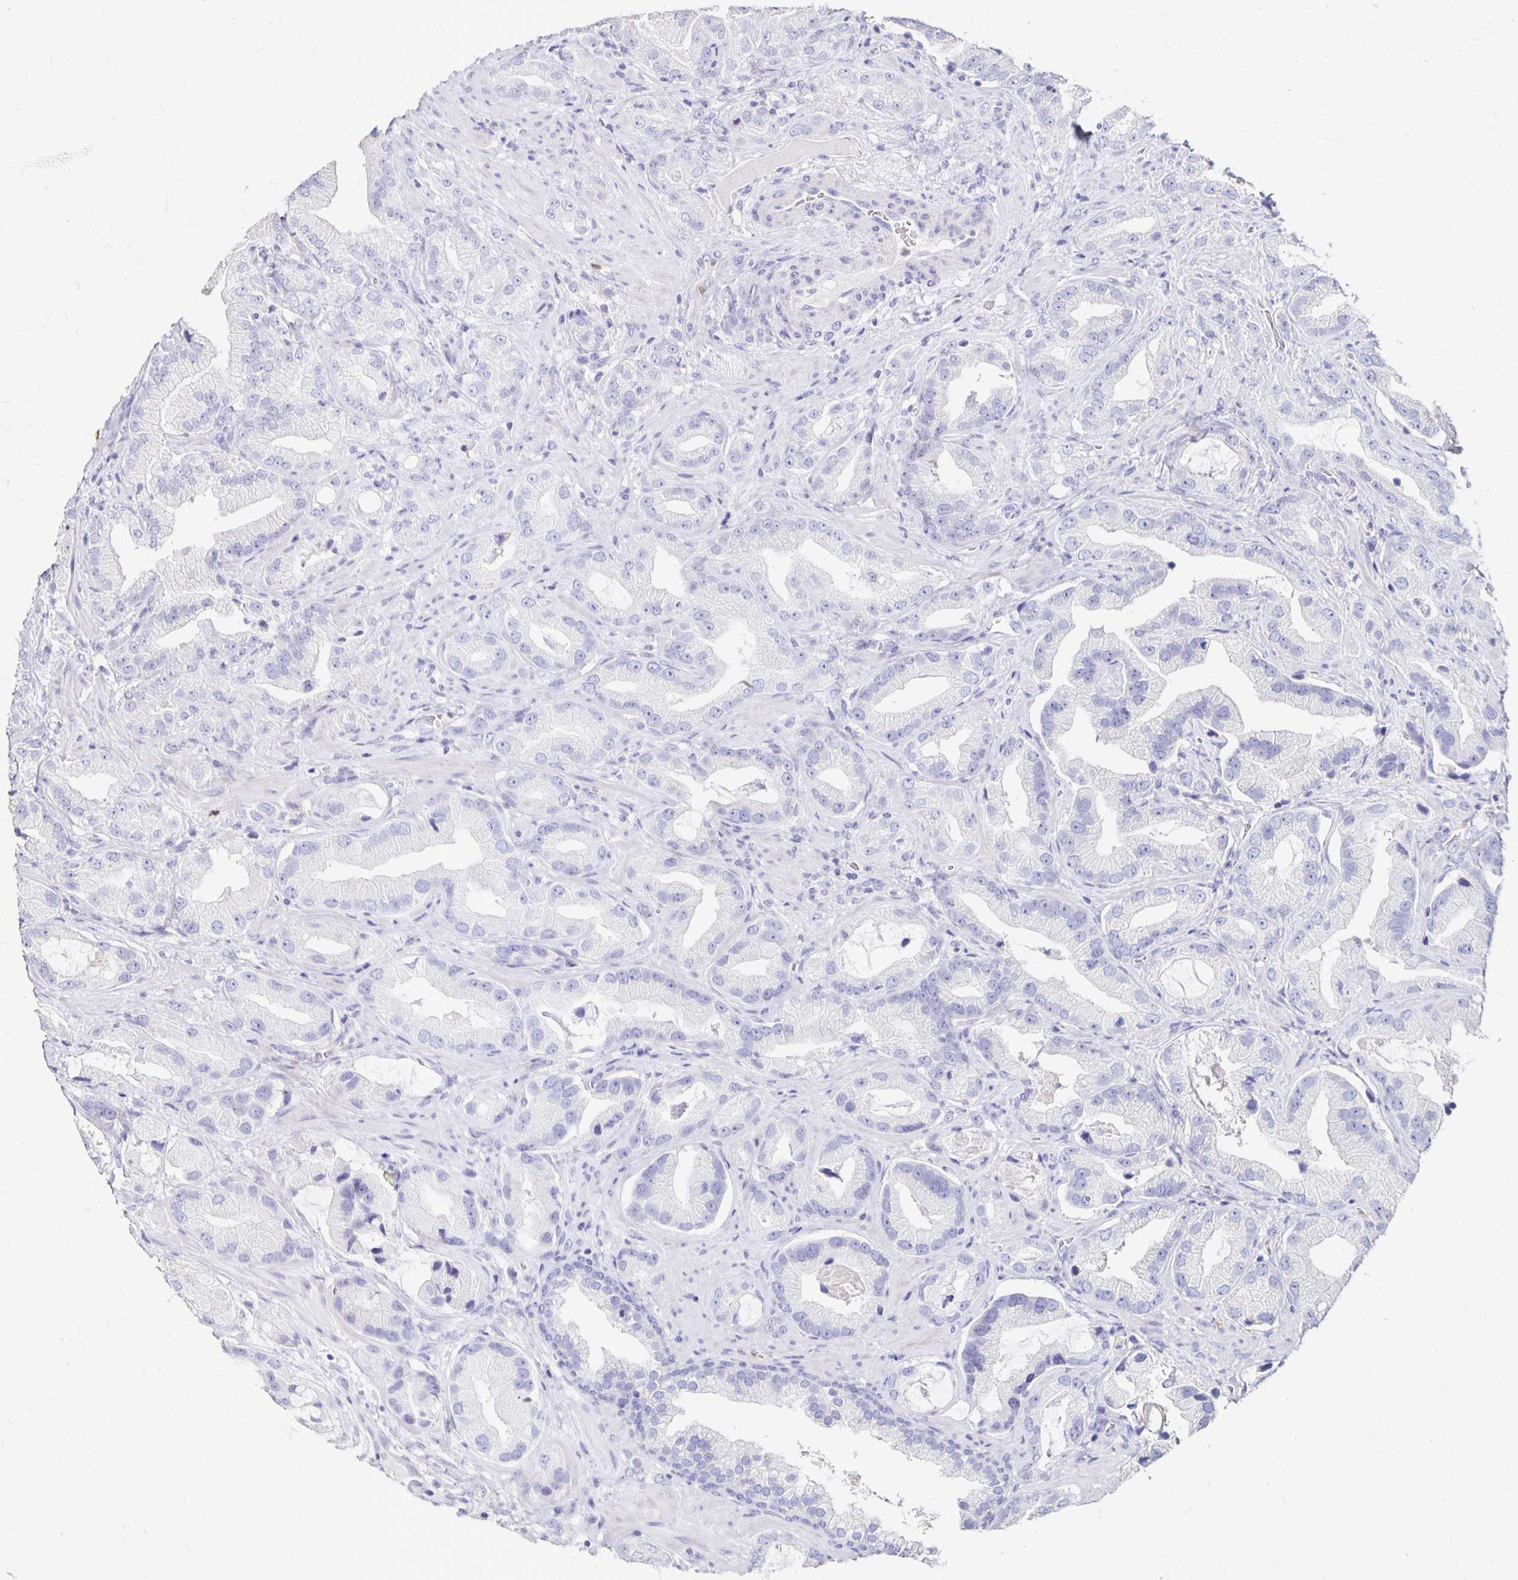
{"staining": {"intensity": "negative", "quantity": "none", "location": "none"}, "tissue": "prostate cancer", "cell_type": "Tumor cells", "image_type": "cancer", "snomed": [{"axis": "morphology", "description": "Adenocarcinoma, Low grade"}, {"axis": "topography", "description": "Prostate"}], "caption": "A histopathology image of human prostate low-grade adenocarcinoma is negative for staining in tumor cells.", "gene": "DYNLT4", "patient": {"sex": "male", "age": 62}}